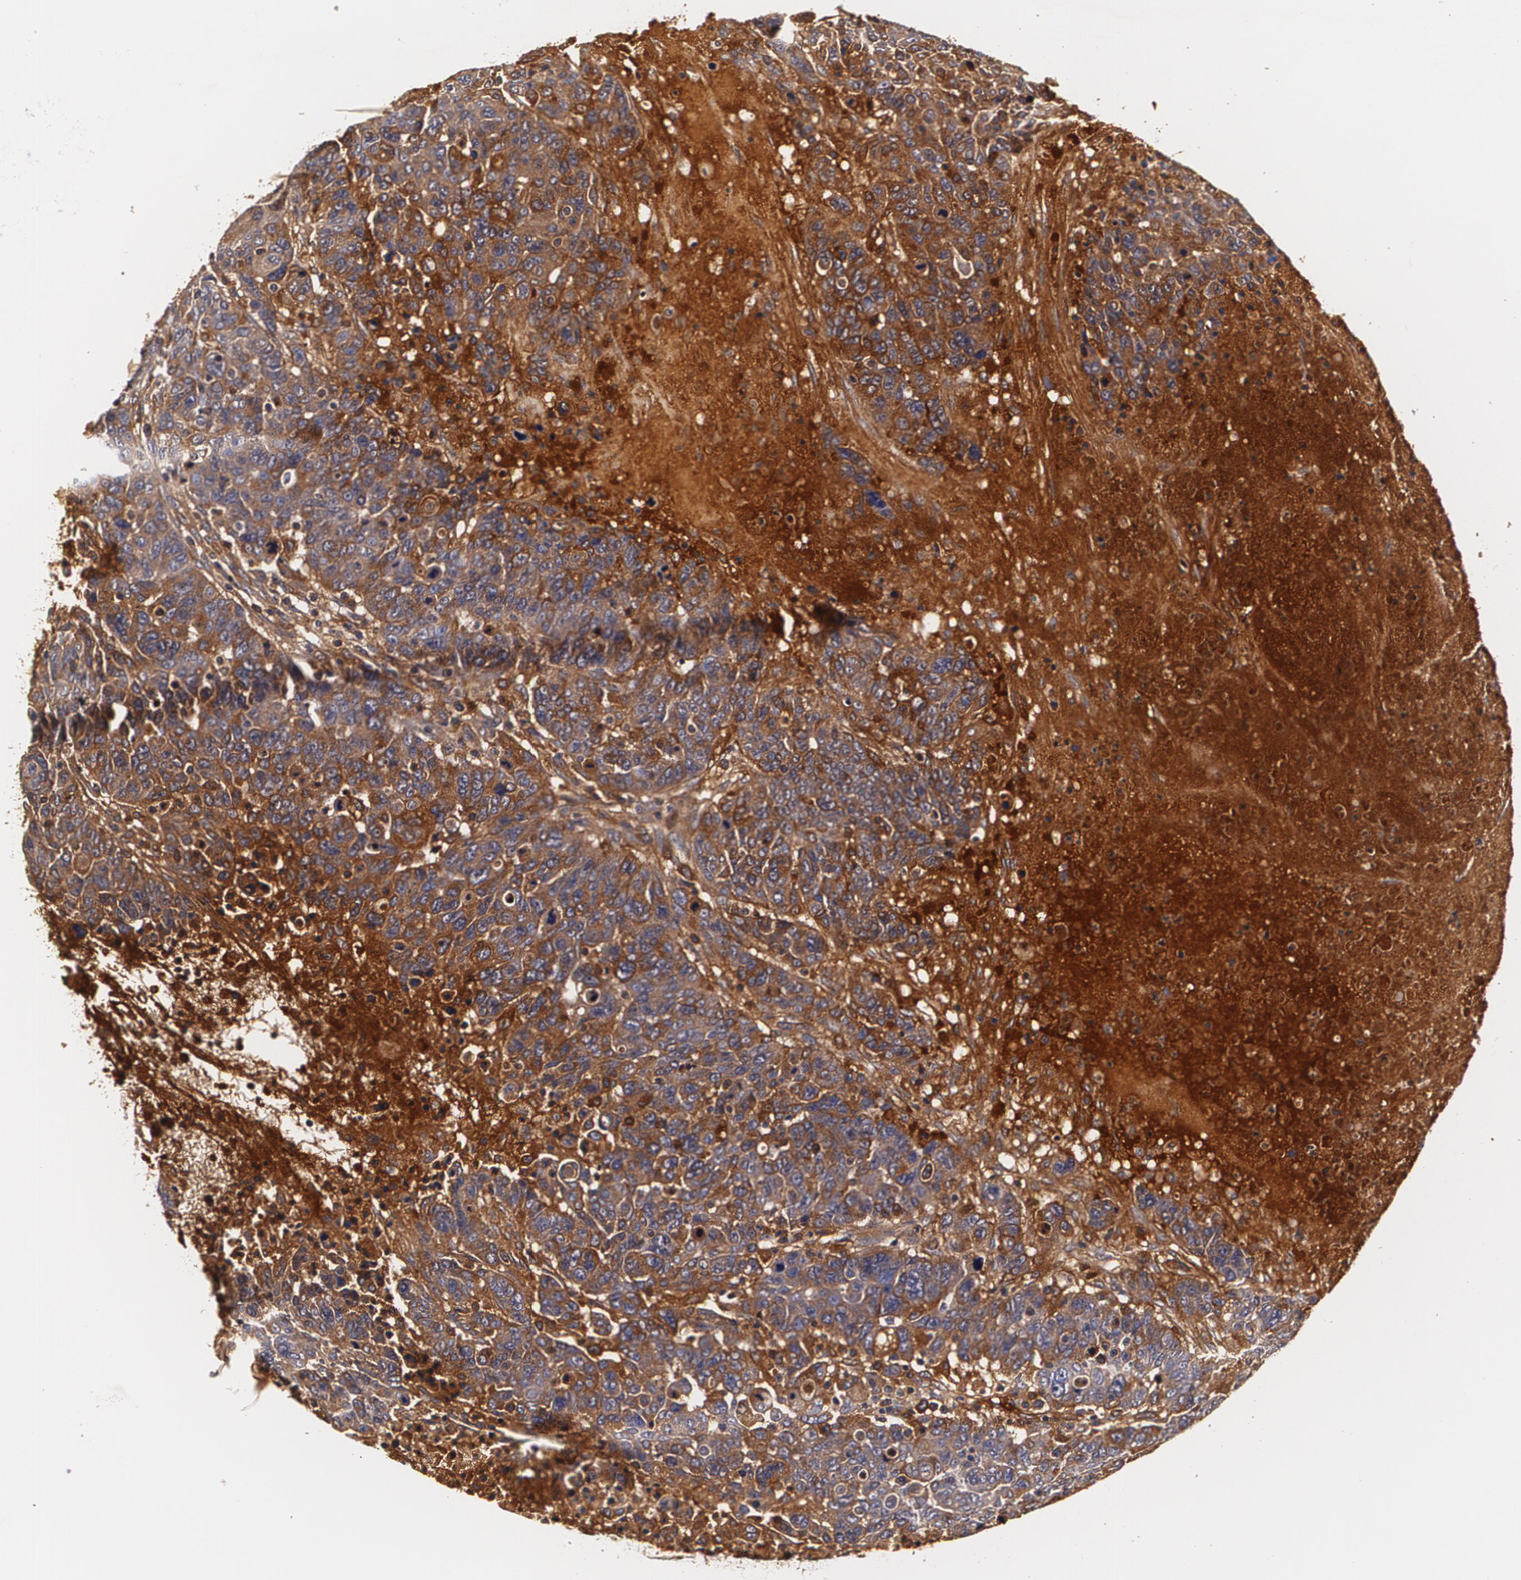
{"staining": {"intensity": "moderate", "quantity": ">75%", "location": "cytoplasmic/membranous"}, "tissue": "breast cancer", "cell_type": "Tumor cells", "image_type": "cancer", "snomed": [{"axis": "morphology", "description": "Duct carcinoma"}, {"axis": "topography", "description": "Breast"}], "caption": "Immunohistochemistry of breast cancer (infiltrating ductal carcinoma) reveals medium levels of moderate cytoplasmic/membranous staining in approximately >75% of tumor cells.", "gene": "TTR", "patient": {"sex": "female", "age": 37}}